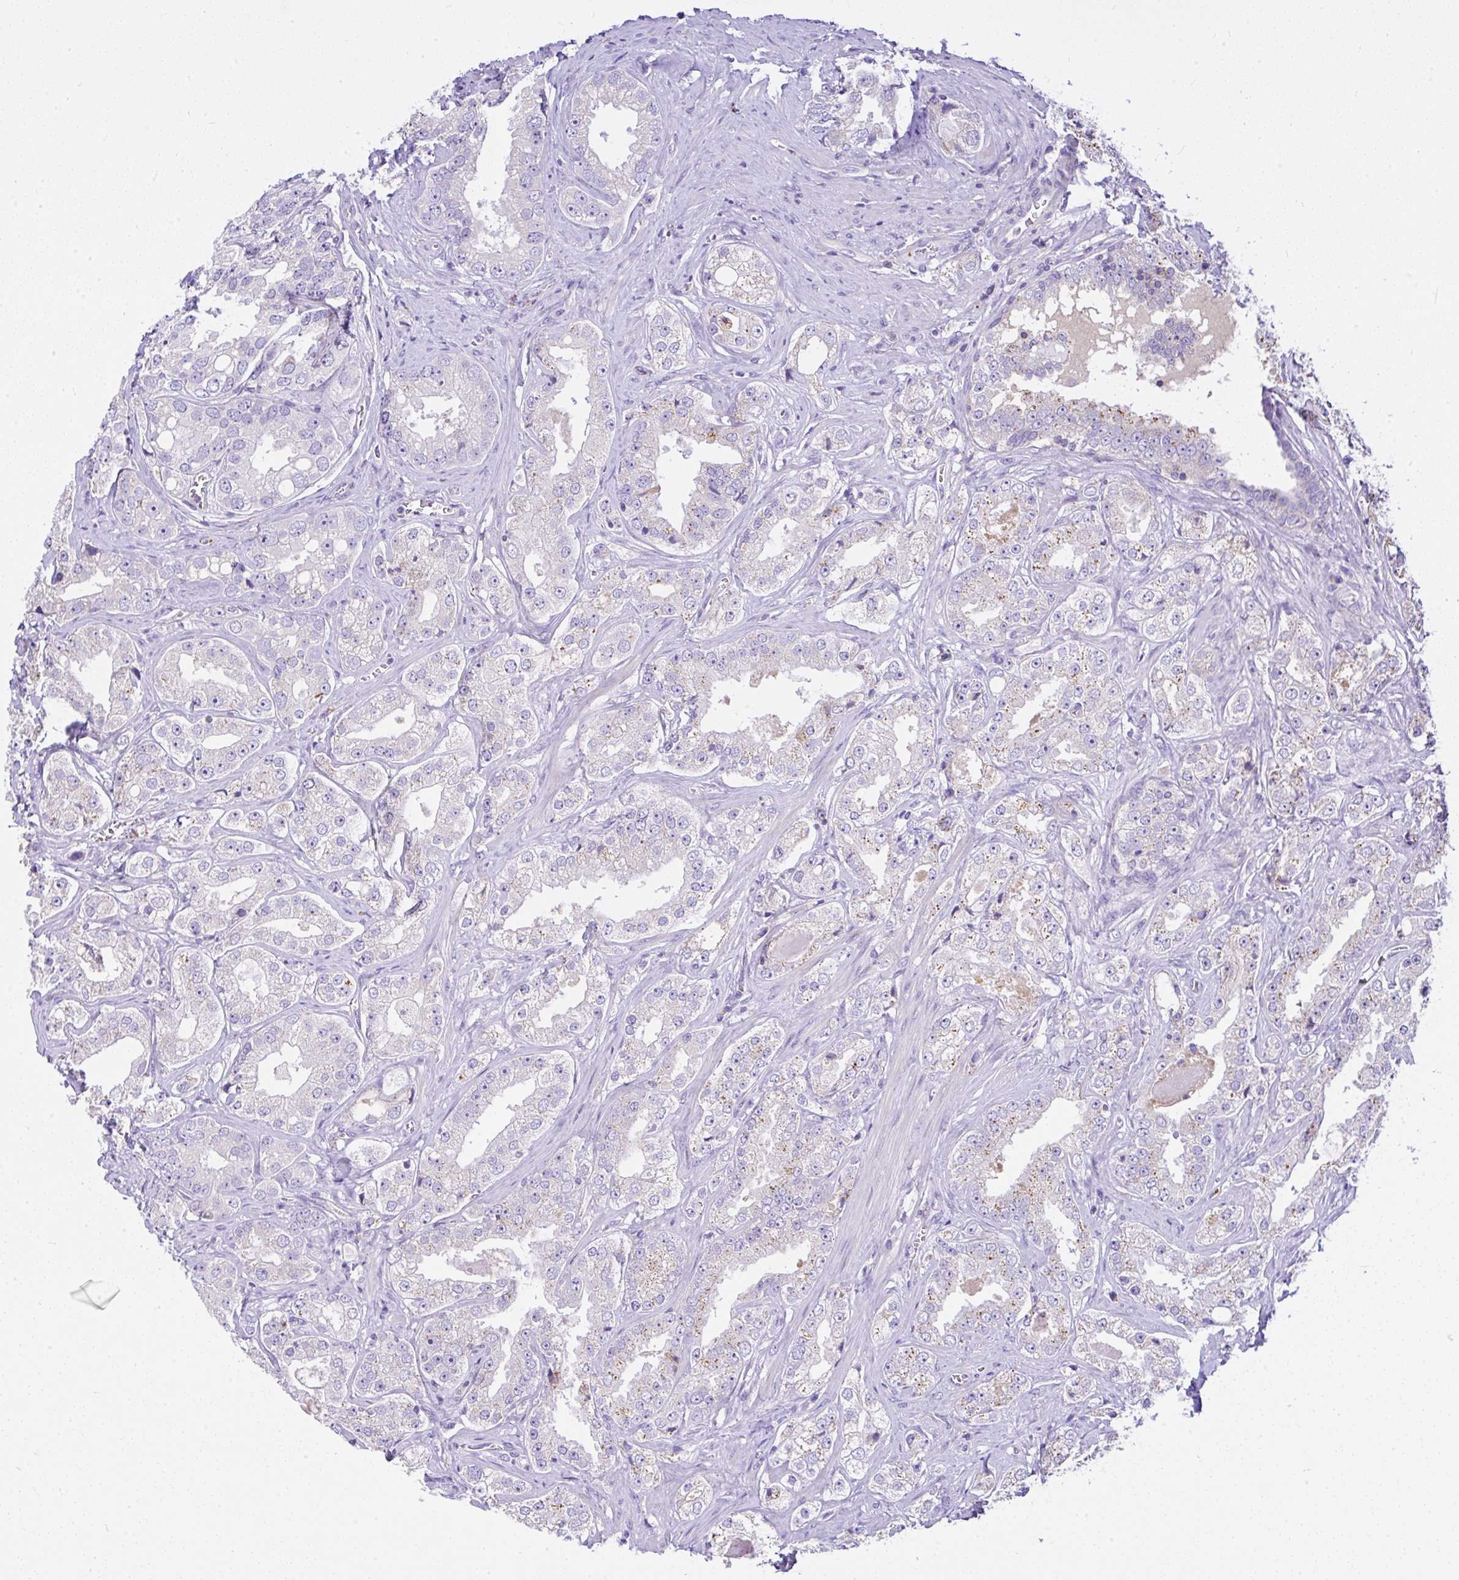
{"staining": {"intensity": "negative", "quantity": "none", "location": "none"}, "tissue": "prostate cancer", "cell_type": "Tumor cells", "image_type": "cancer", "snomed": [{"axis": "morphology", "description": "Adenocarcinoma, High grade"}, {"axis": "topography", "description": "Prostate"}], "caption": "High magnification brightfield microscopy of prostate cancer stained with DAB (brown) and counterstained with hematoxylin (blue): tumor cells show no significant staining.", "gene": "CCDC142", "patient": {"sex": "male", "age": 67}}